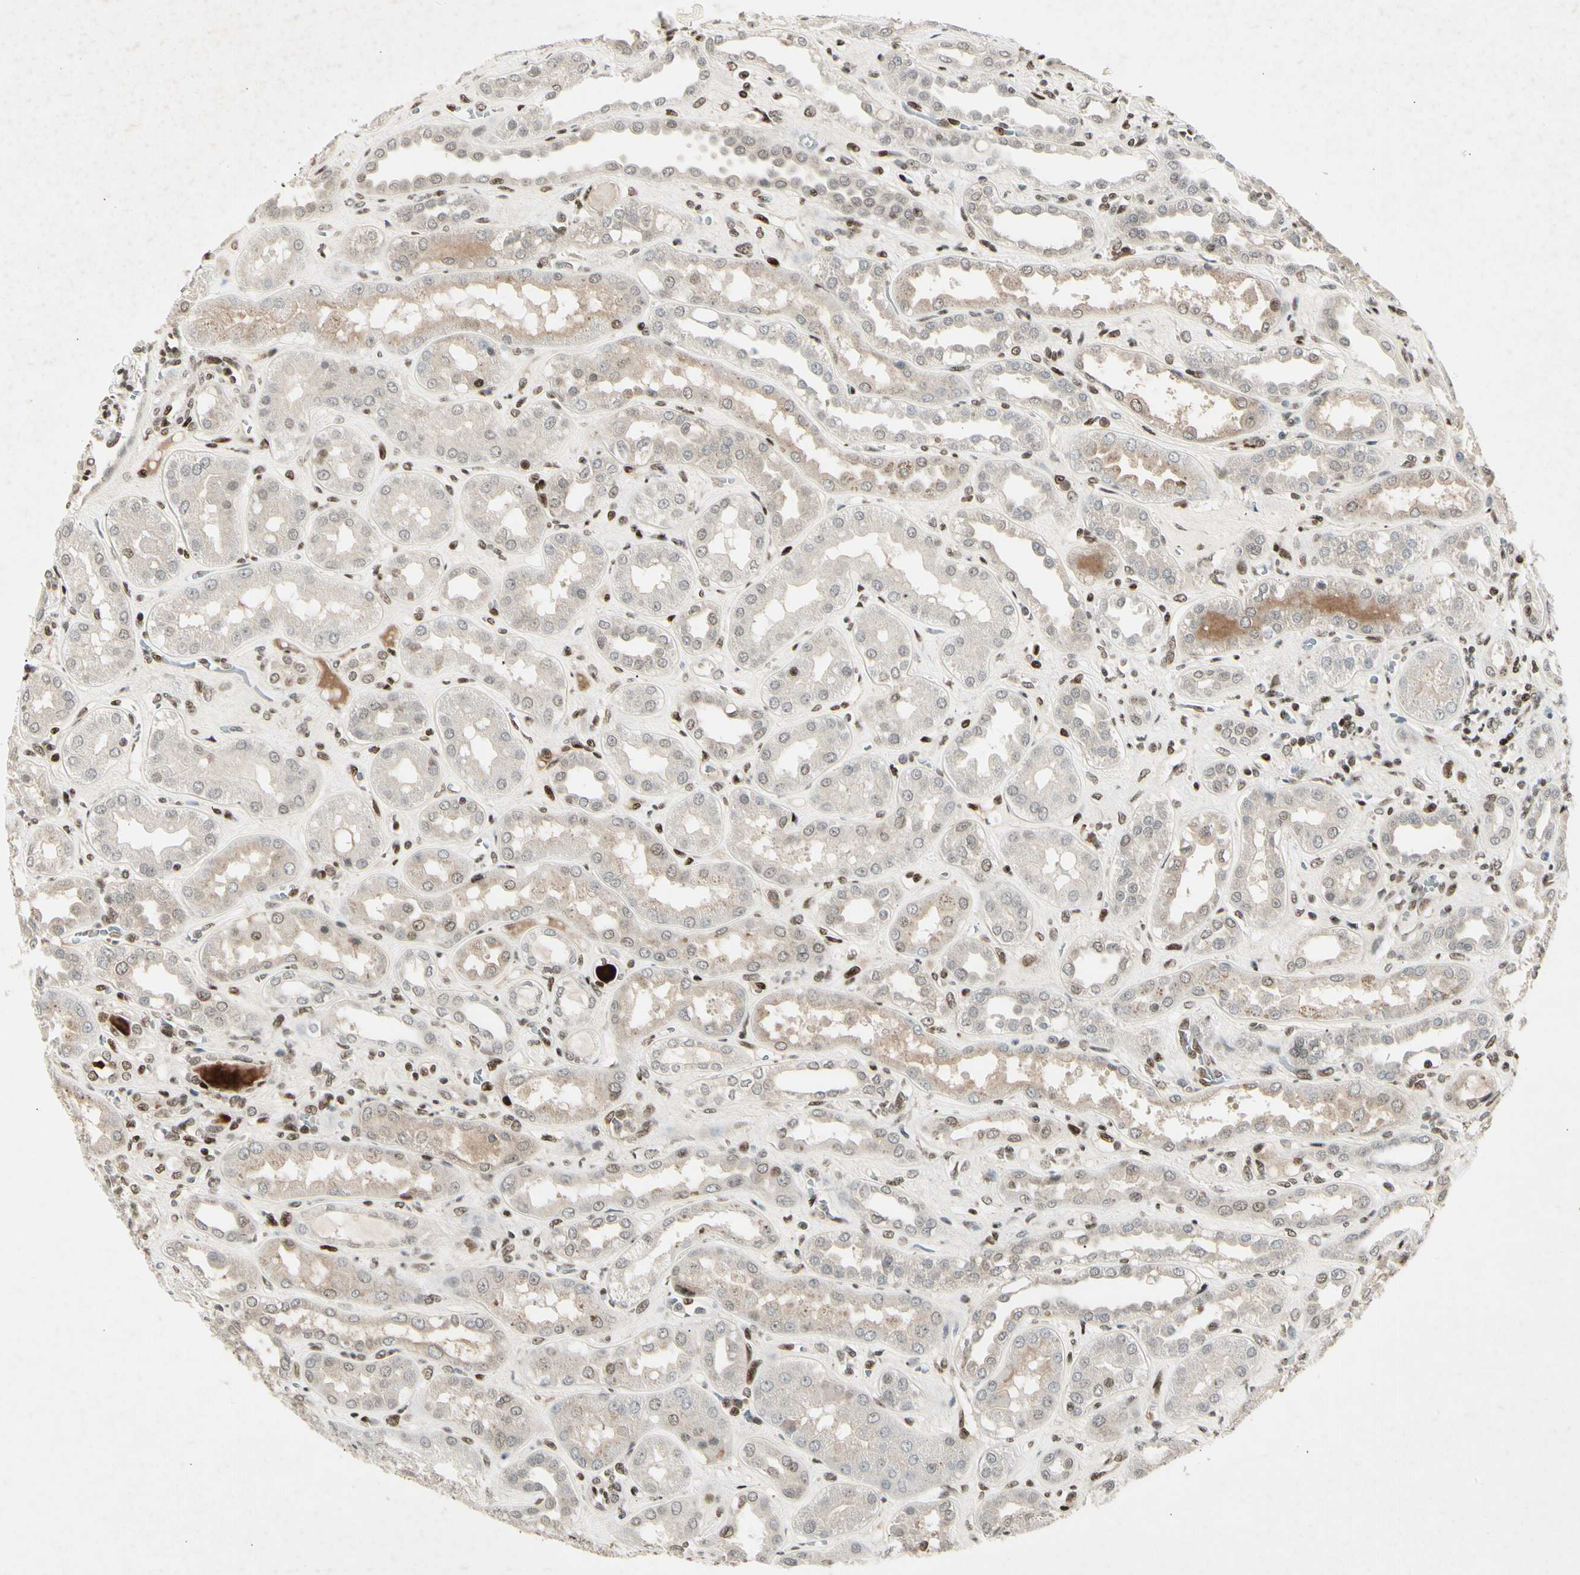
{"staining": {"intensity": "moderate", "quantity": "25%-75%", "location": "nuclear"}, "tissue": "kidney", "cell_type": "Cells in glomeruli", "image_type": "normal", "snomed": [{"axis": "morphology", "description": "Normal tissue, NOS"}, {"axis": "topography", "description": "Kidney"}], "caption": "Immunohistochemical staining of benign human kidney displays moderate nuclear protein staining in approximately 25%-75% of cells in glomeruli. The staining was performed using DAB (3,3'-diaminobenzidine) to visualize the protein expression in brown, while the nuclei were stained in blue with hematoxylin (Magnification: 20x).", "gene": "FOXJ2", "patient": {"sex": "male", "age": 59}}